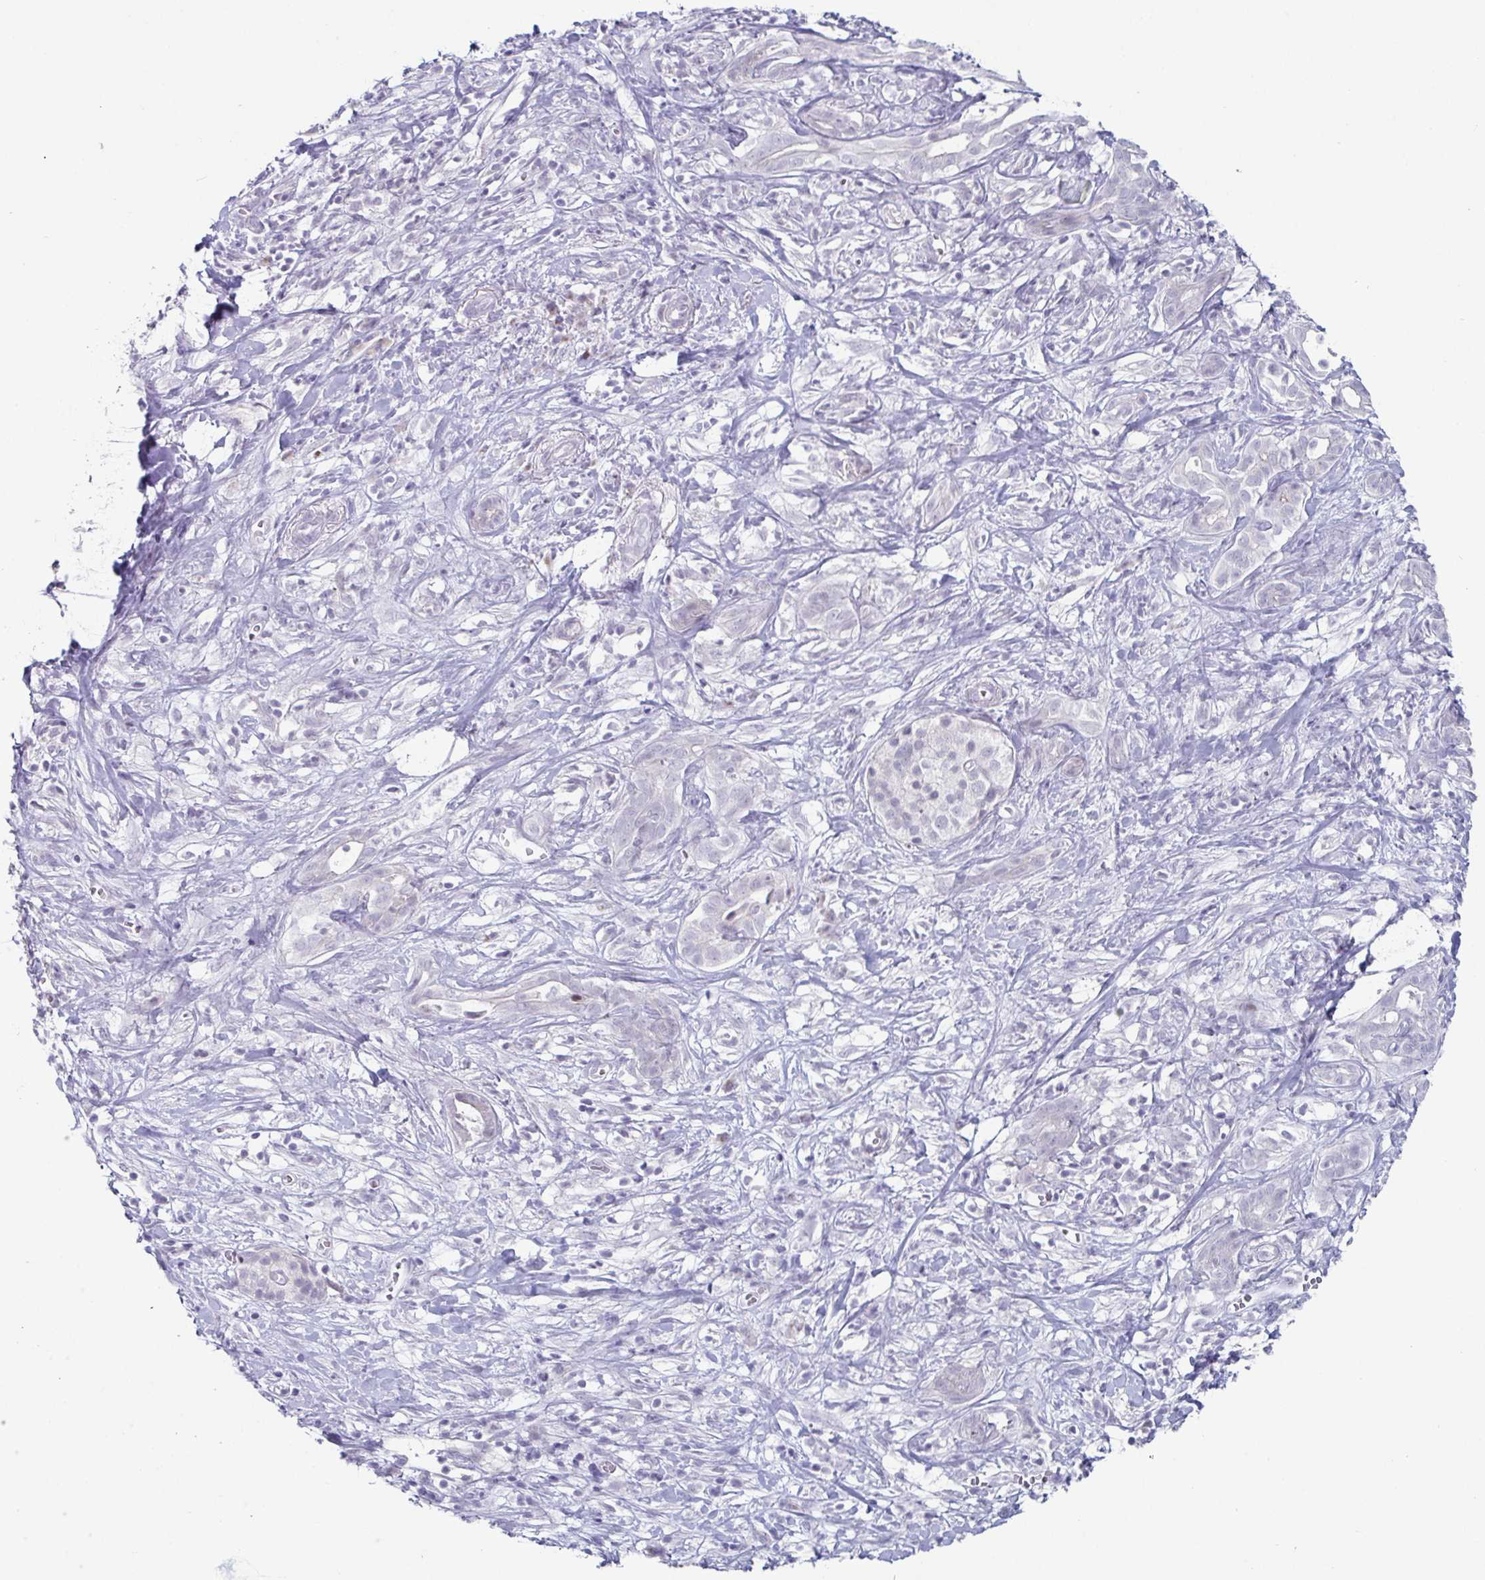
{"staining": {"intensity": "negative", "quantity": "none", "location": "none"}, "tissue": "pancreatic cancer", "cell_type": "Tumor cells", "image_type": "cancer", "snomed": [{"axis": "morphology", "description": "Adenocarcinoma, NOS"}, {"axis": "topography", "description": "Pancreas"}], "caption": "There is no significant expression in tumor cells of pancreatic cancer.", "gene": "VSIG10L", "patient": {"sex": "male", "age": 61}}